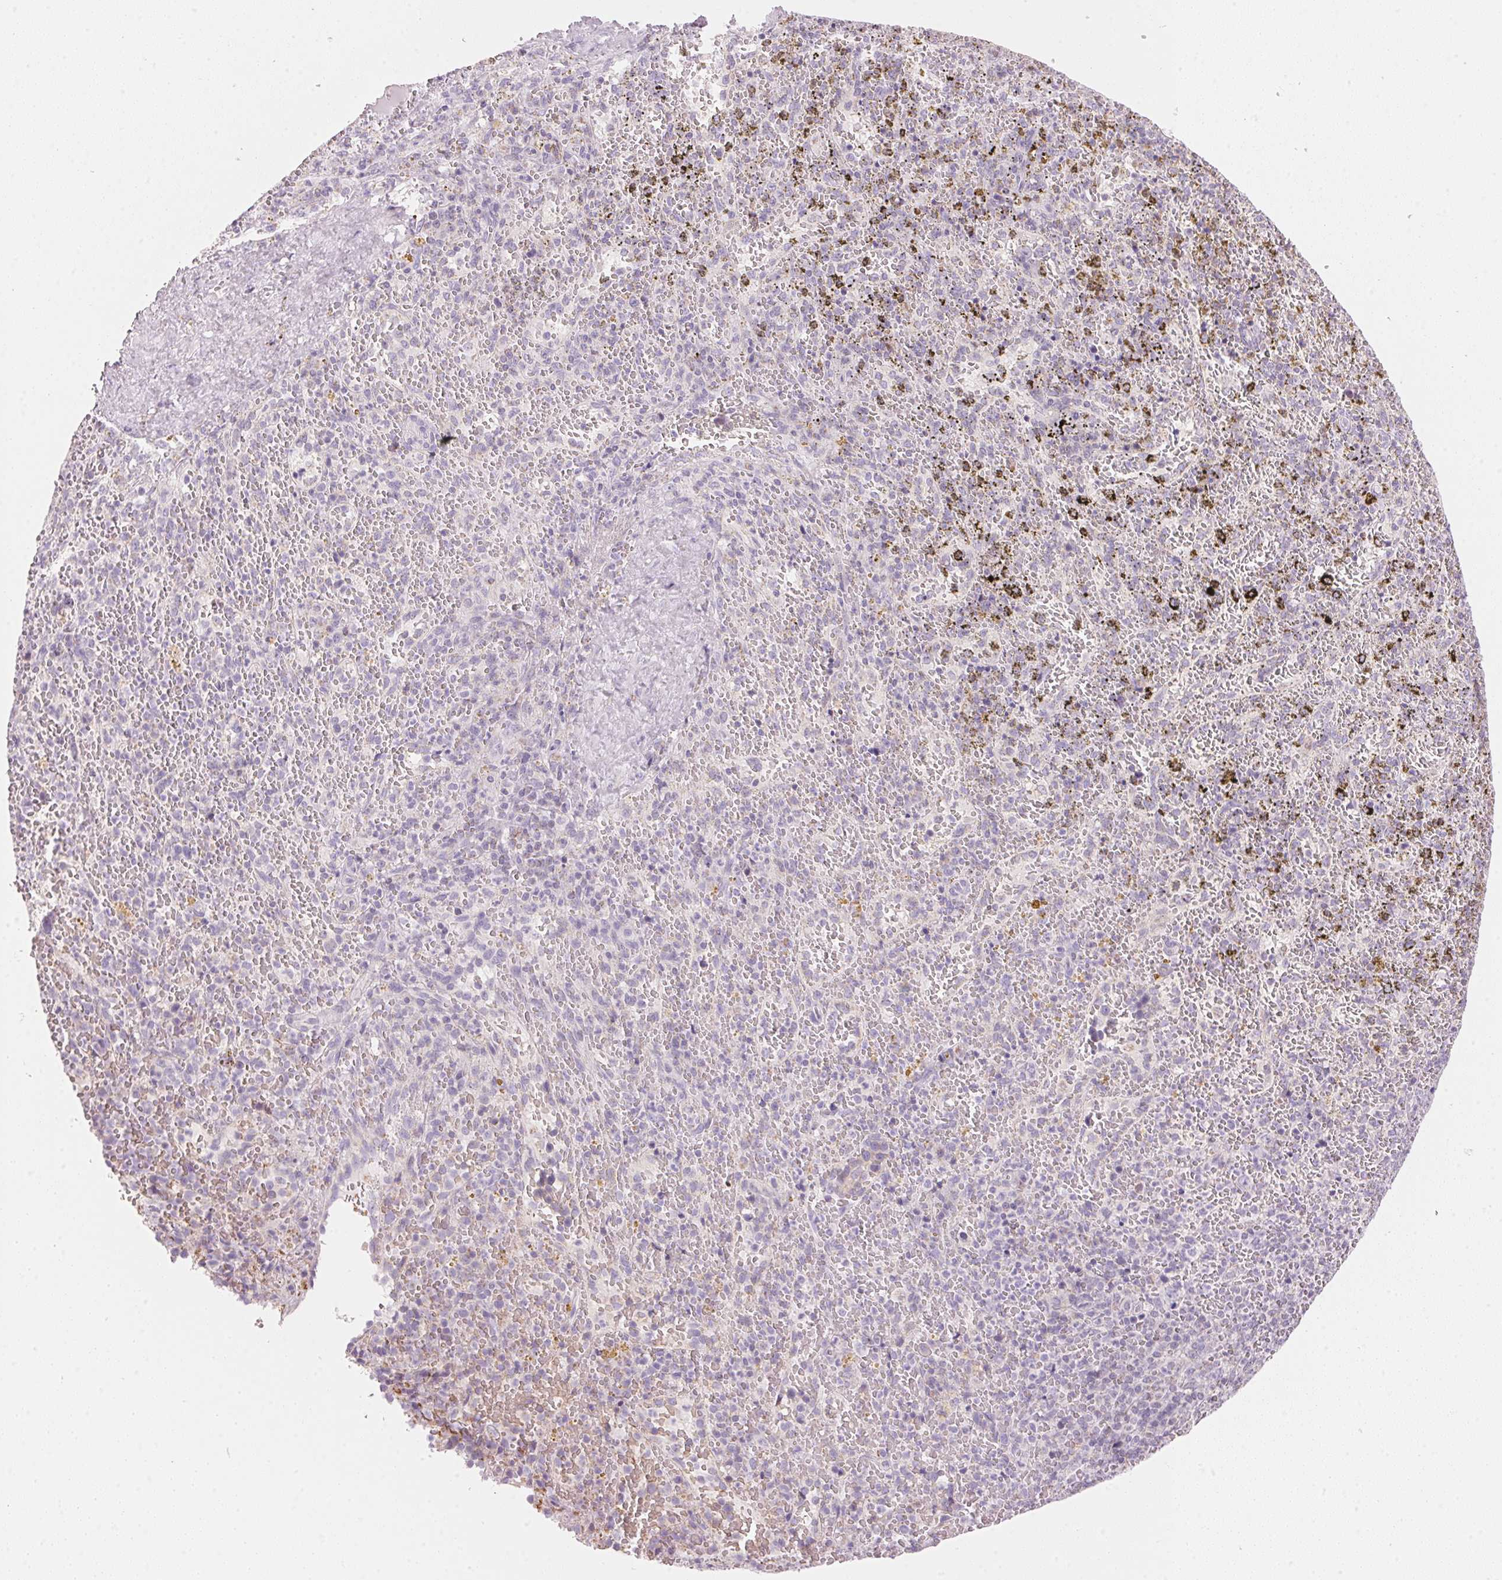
{"staining": {"intensity": "negative", "quantity": "none", "location": "none"}, "tissue": "spleen", "cell_type": "Cells in red pulp", "image_type": "normal", "snomed": [{"axis": "morphology", "description": "Normal tissue, NOS"}, {"axis": "topography", "description": "Spleen"}], "caption": "The histopathology image displays no significant positivity in cells in red pulp of spleen. (DAB (3,3'-diaminobenzidine) immunohistochemistry (IHC) visualized using brightfield microscopy, high magnification).", "gene": "HOXB13", "patient": {"sex": "female", "age": 50}}